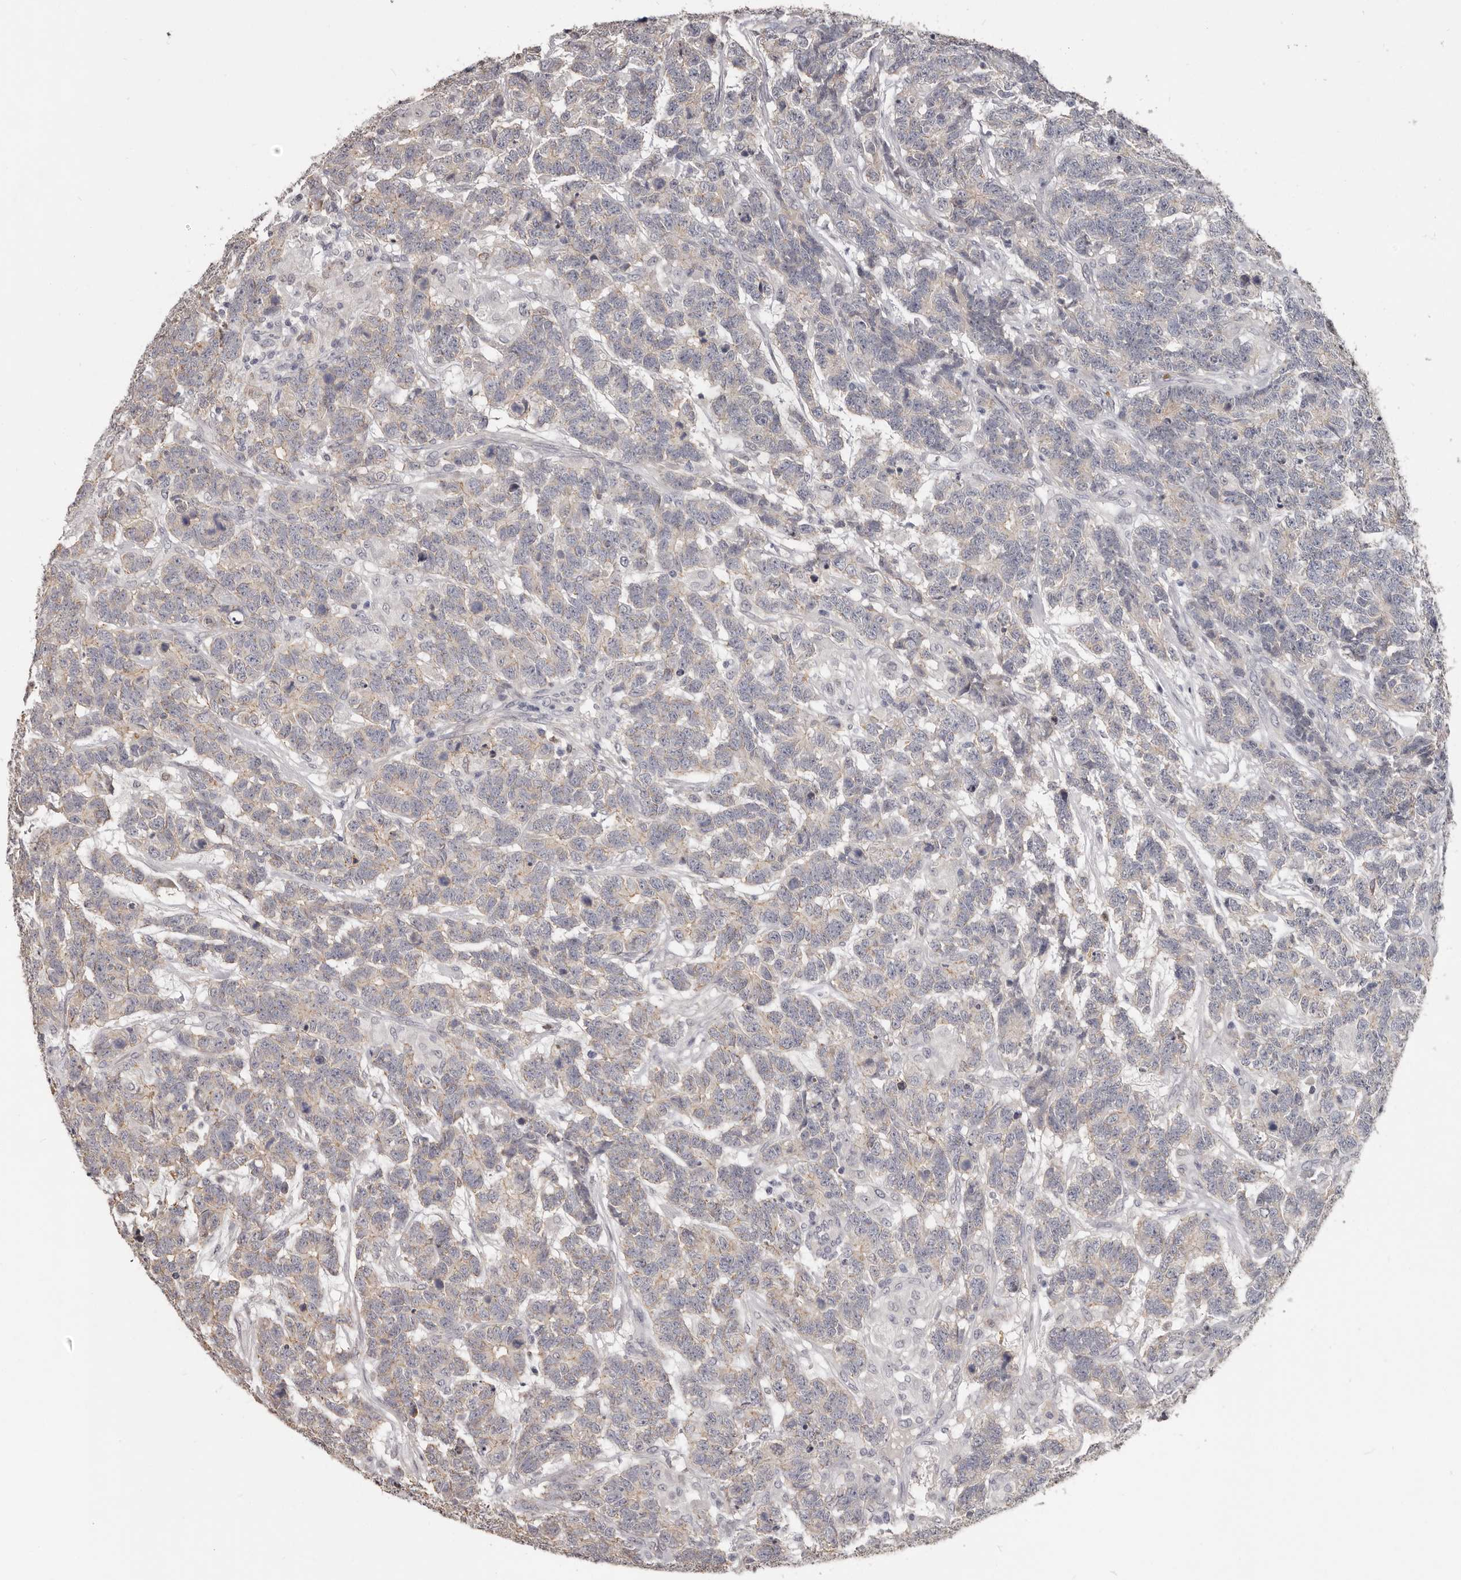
{"staining": {"intensity": "negative", "quantity": "none", "location": "none"}, "tissue": "testis cancer", "cell_type": "Tumor cells", "image_type": "cancer", "snomed": [{"axis": "morphology", "description": "Carcinoma, Embryonal, NOS"}, {"axis": "topography", "description": "Testis"}], "caption": "High magnification brightfield microscopy of embryonal carcinoma (testis) stained with DAB (brown) and counterstained with hematoxylin (blue): tumor cells show no significant positivity.", "gene": "GPR157", "patient": {"sex": "male", "age": 26}}